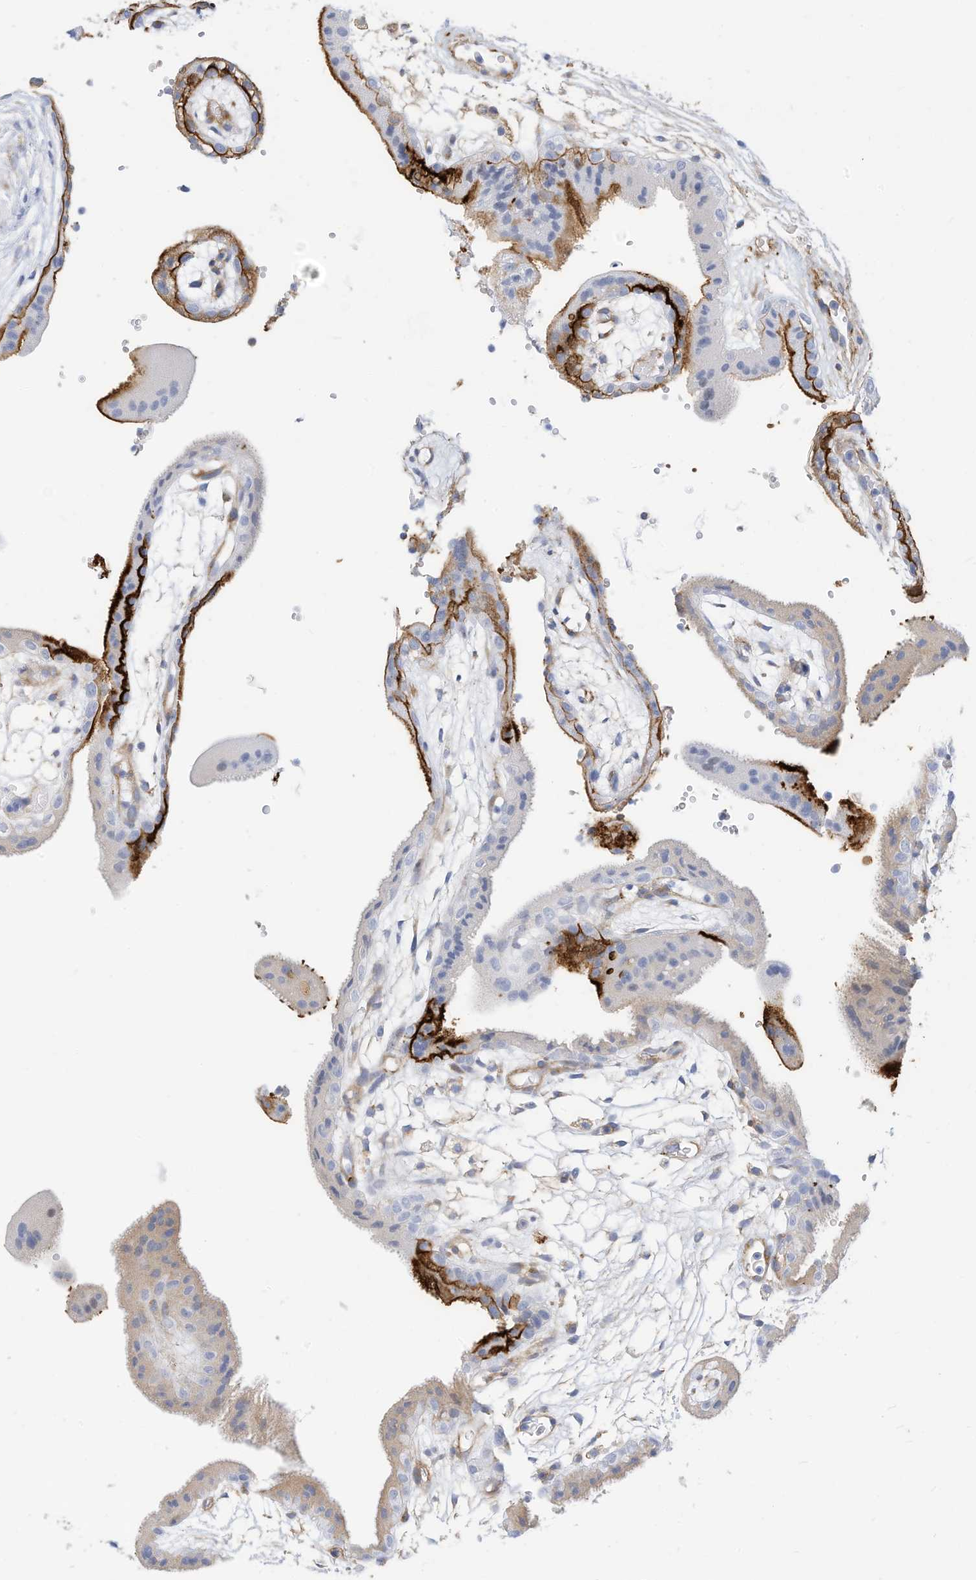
{"staining": {"intensity": "weak", "quantity": "<25%", "location": "cytoplasmic/membranous"}, "tissue": "placenta", "cell_type": "Decidual cells", "image_type": "normal", "snomed": [{"axis": "morphology", "description": "Normal tissue, NOS"}, {"axis": "topography", "description": "Placenta"}], "caption": "An immunohistochemistry micrograph of normal placenta is shown. There is no staining in decidual cells of placenta.", "gene": "TXNDC9", "patient": {"sex": "female", "age": 18}}